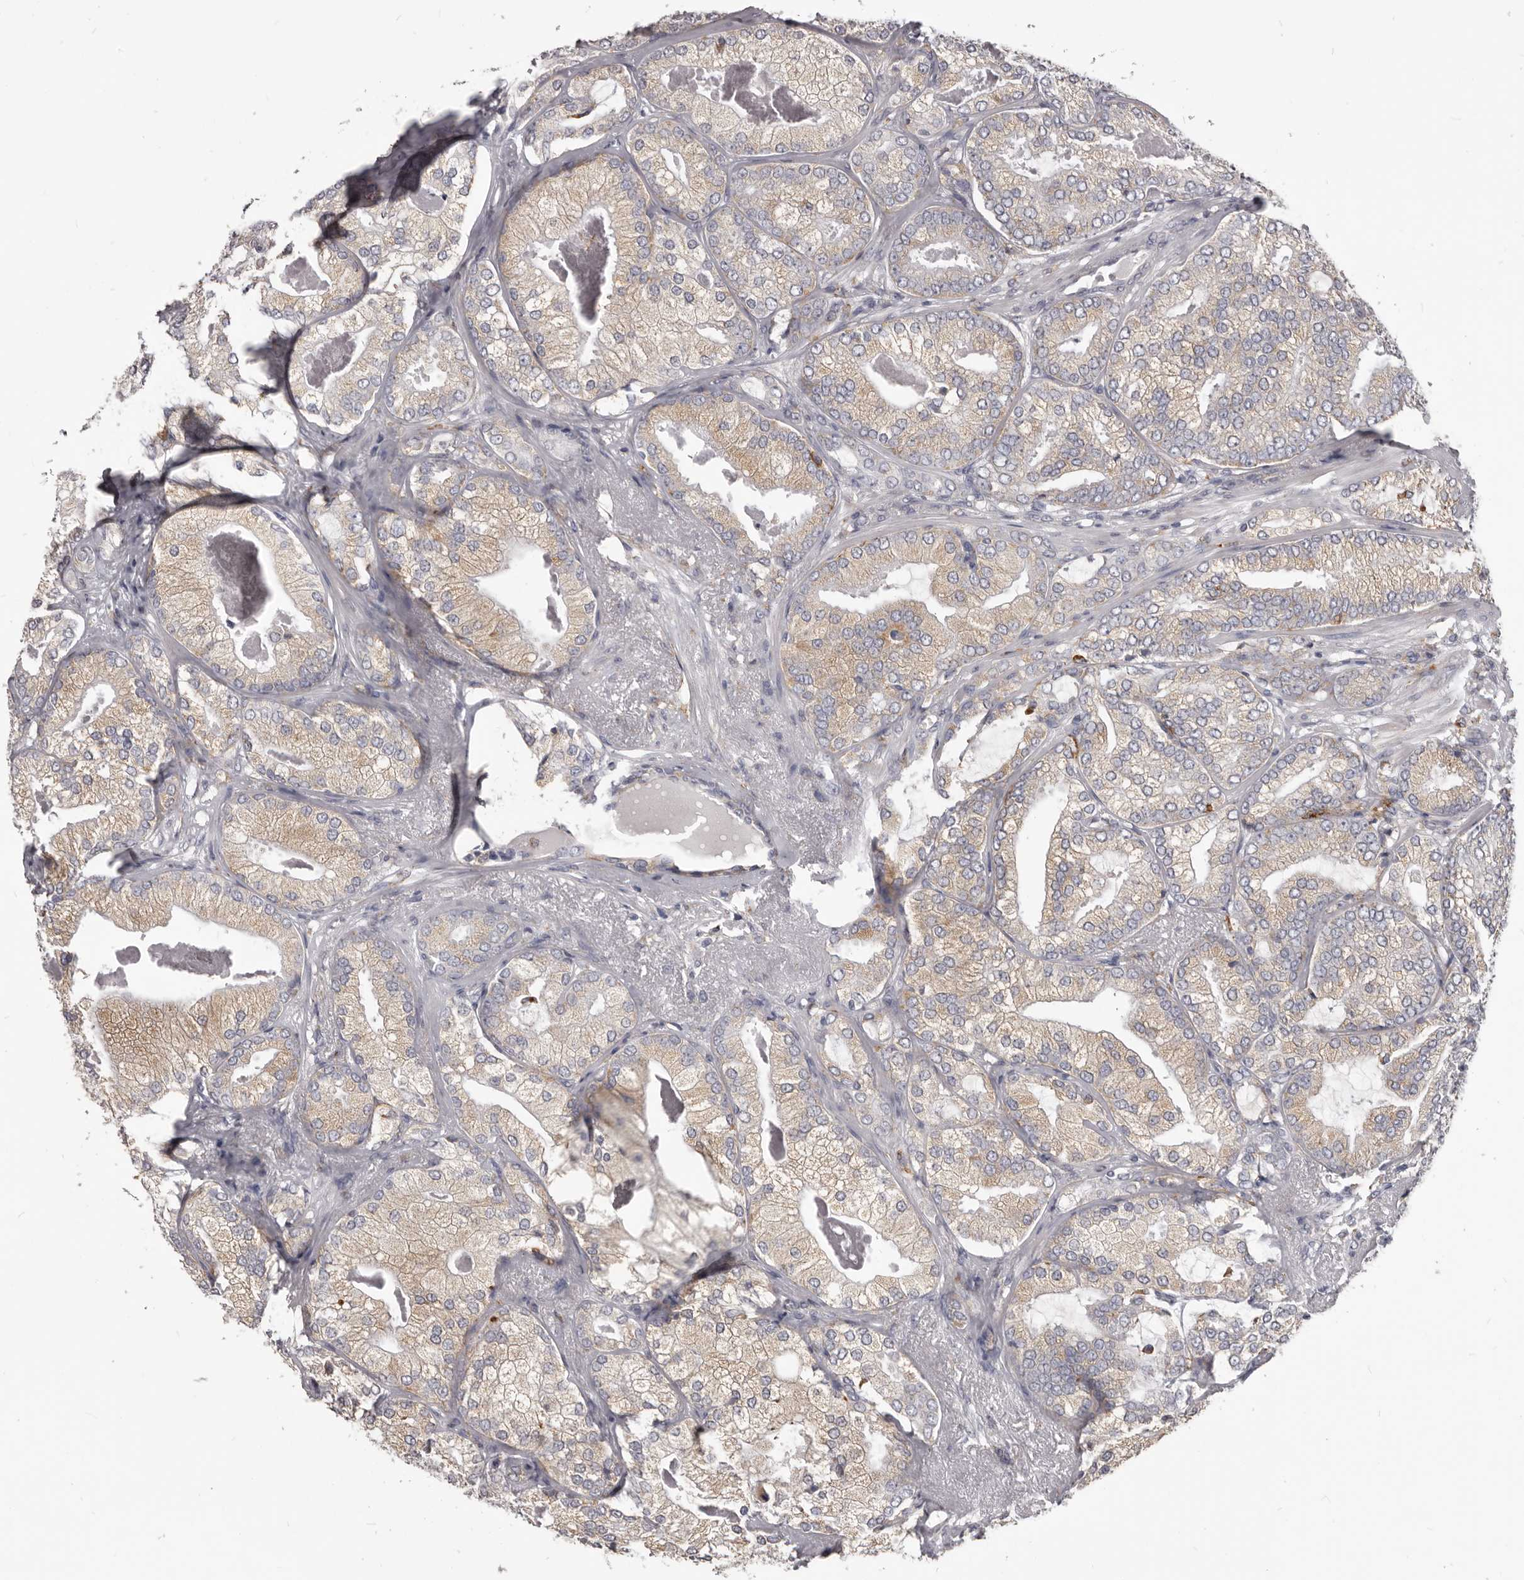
{"staining": {"intensity": "weak", "quantity": "25%-75%", "location": "cytoplasmic/membranous"}, "tissue": "prostate cancer", "cell_type": "Tumor cells", "image_type": "cancer", "snomed": [{"axis": "morphology", "description": "Normal morphology"}, {"axis": "morphology", "description": "Adenocarcinoma, Low grade"}, {"axis": "topography", "description": "Prostate"}], "caption": "Adenocarcinoma (low-grade) (prostate) tissue shows weak cytoplasmic/membranous staining in approximately 25%-75% of tumor cells", "gene": "PI4K2A", "patient": {"sex": "male", "age": 72}}